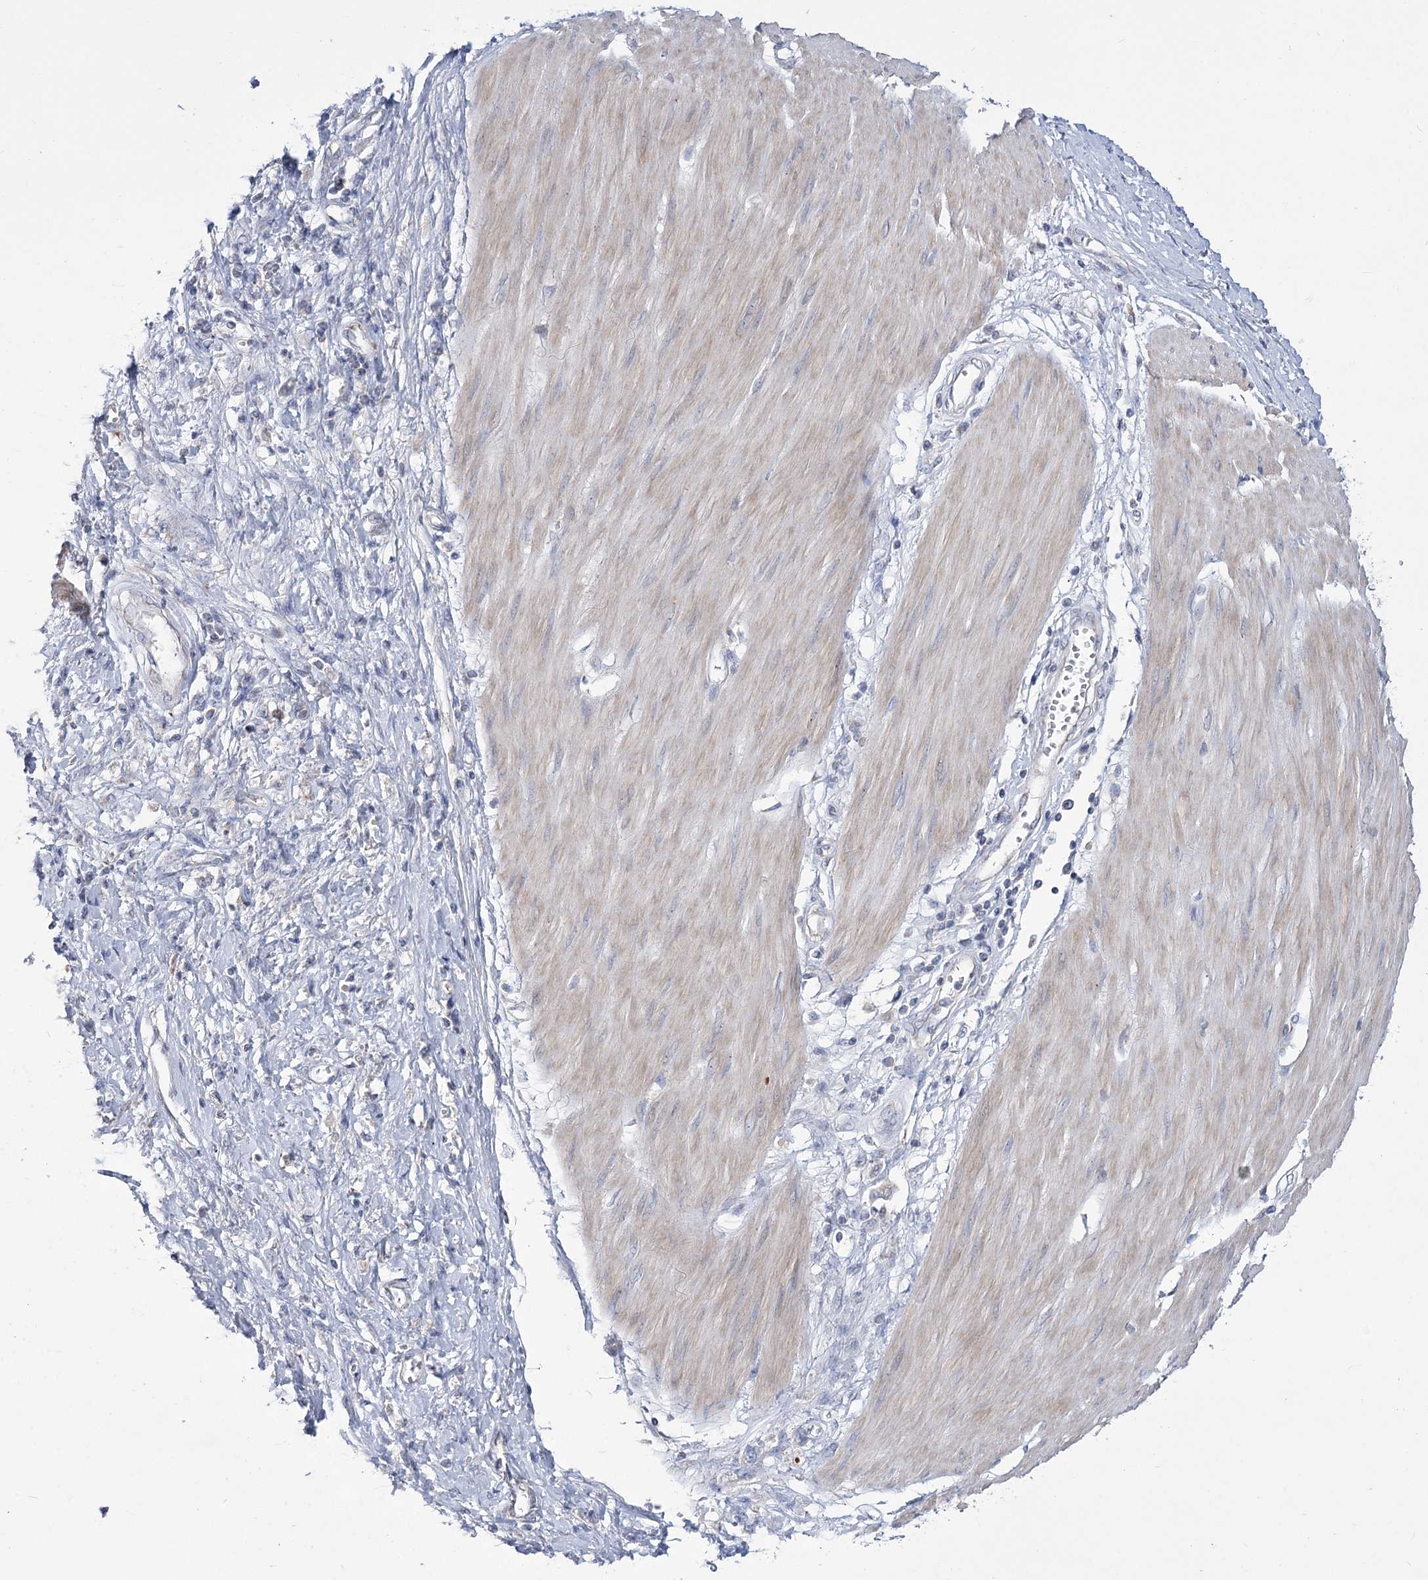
{"staining": {"intensity": "negative", "quantity": "none", "location": "none"}, "tissue": "stomach cancer", "cell_type": "Tumor cells", "image_type": "cancer", "snomed": [{"axis": "morphology", "description": "Adenocarcinoma, NOS"}, {"axis": "topography", "description": "Stomach"}], "caption": "This is an immunohistochemistry image of human stomach cancer. There is no expression in tumor cells.", "gene": "PDHB", "patient": {"sex": "female", "age": 76}}